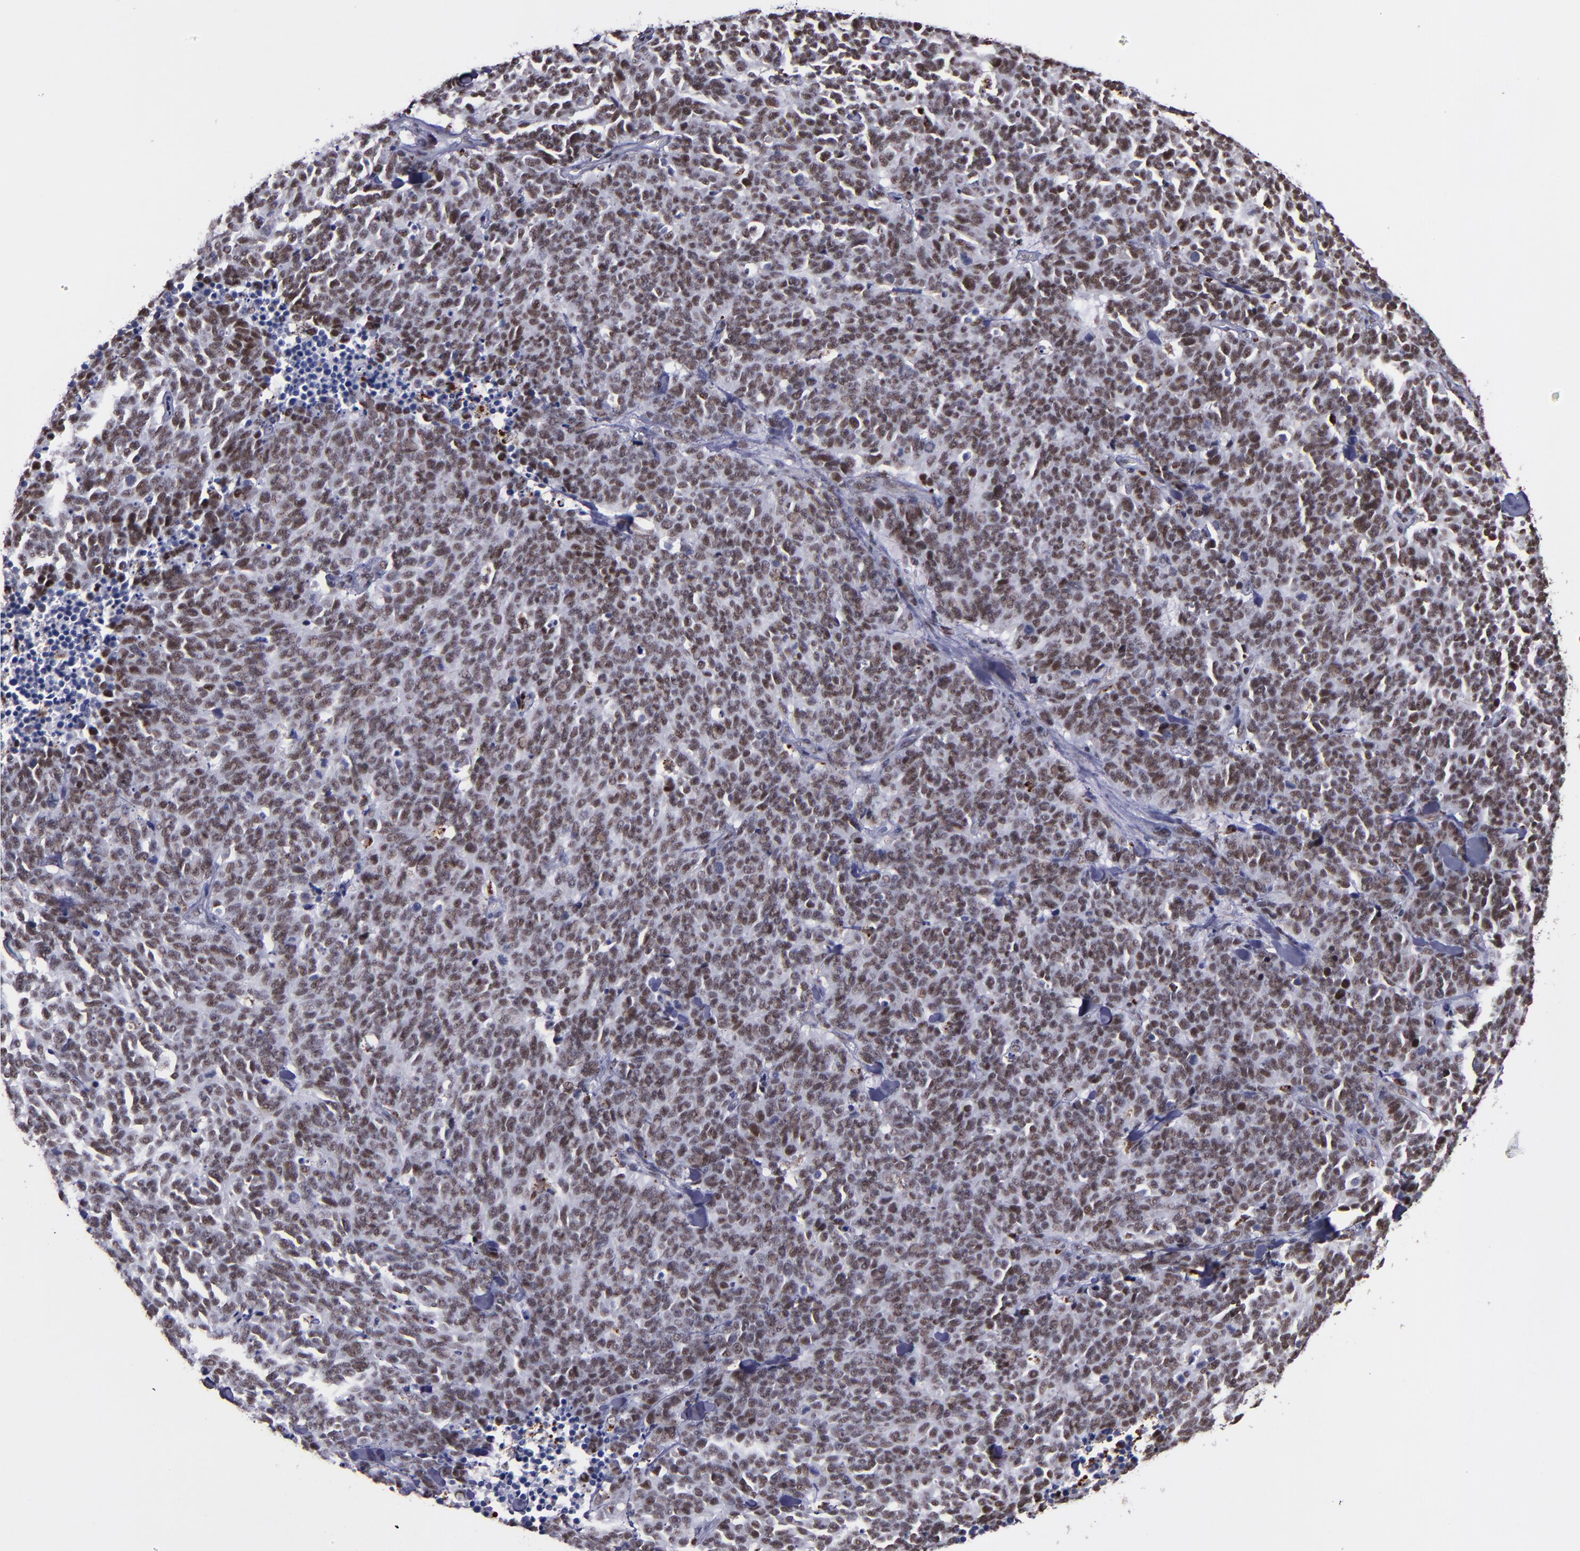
{"staining": {"intensity": "weak", "quantity": ">75%", "location": "nuclear"}, "tissue": "lung cancer", "cell_type": "Tumor cells", "image_type": "cancer", "snomed": [{"axis": "morphology", "description": "Neoplasm, malignant, NOS"}, {"axis": "topography", "description": "Lung"}], "caption": "About >75% of tumor cells in human lung malignant neoplasm exhibit weak nuclear protein staining as visualized by brown immunohistochemical staining.", "gene": "PPP4R3A", "patient": {"sex": "female", "age": 58}}